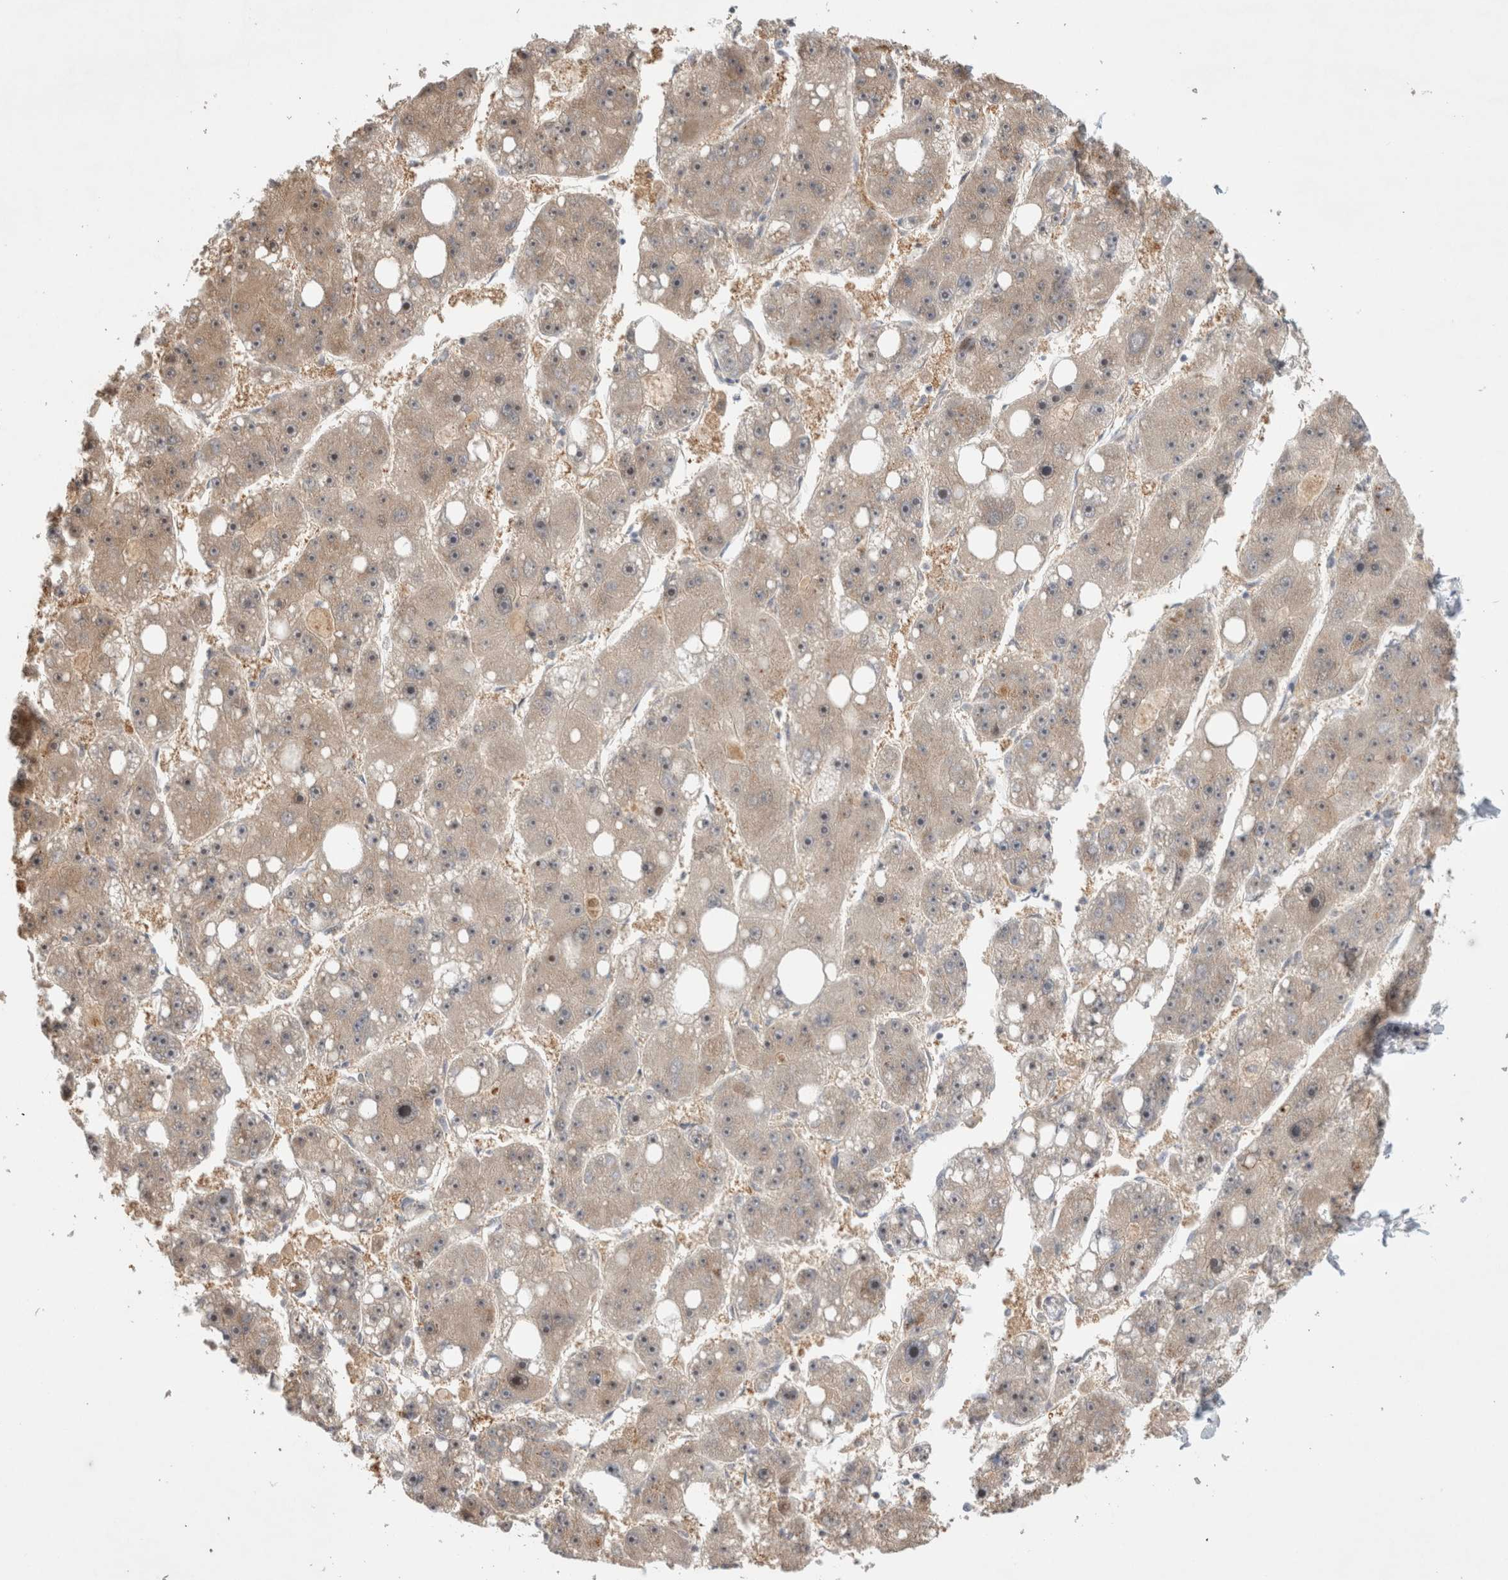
{"staining": {"intensity": "moderate", "quantity": "25%-75%", "location": "cytoplasmic/membranous,nuclear"}, "tissue": "liver cancer", "cell_type": "Tumor cells", "image_type": "cancer", "snomed": [{"axis": "morphology", "description": "Carcinoma, Hepatocellular, NOS"}, {"axis": "topography", "description": "Liver"}], "caption": "IHC histopathology image of human liver cancer stained for a protein (brown), which reveals medium levels of moderate cytoplasmic/membranous and nuclear positivity in approximately 25%-75% of tumor cells.", "gene": "OTUD6B", "patient": {"sex": "female", "age": 61}}